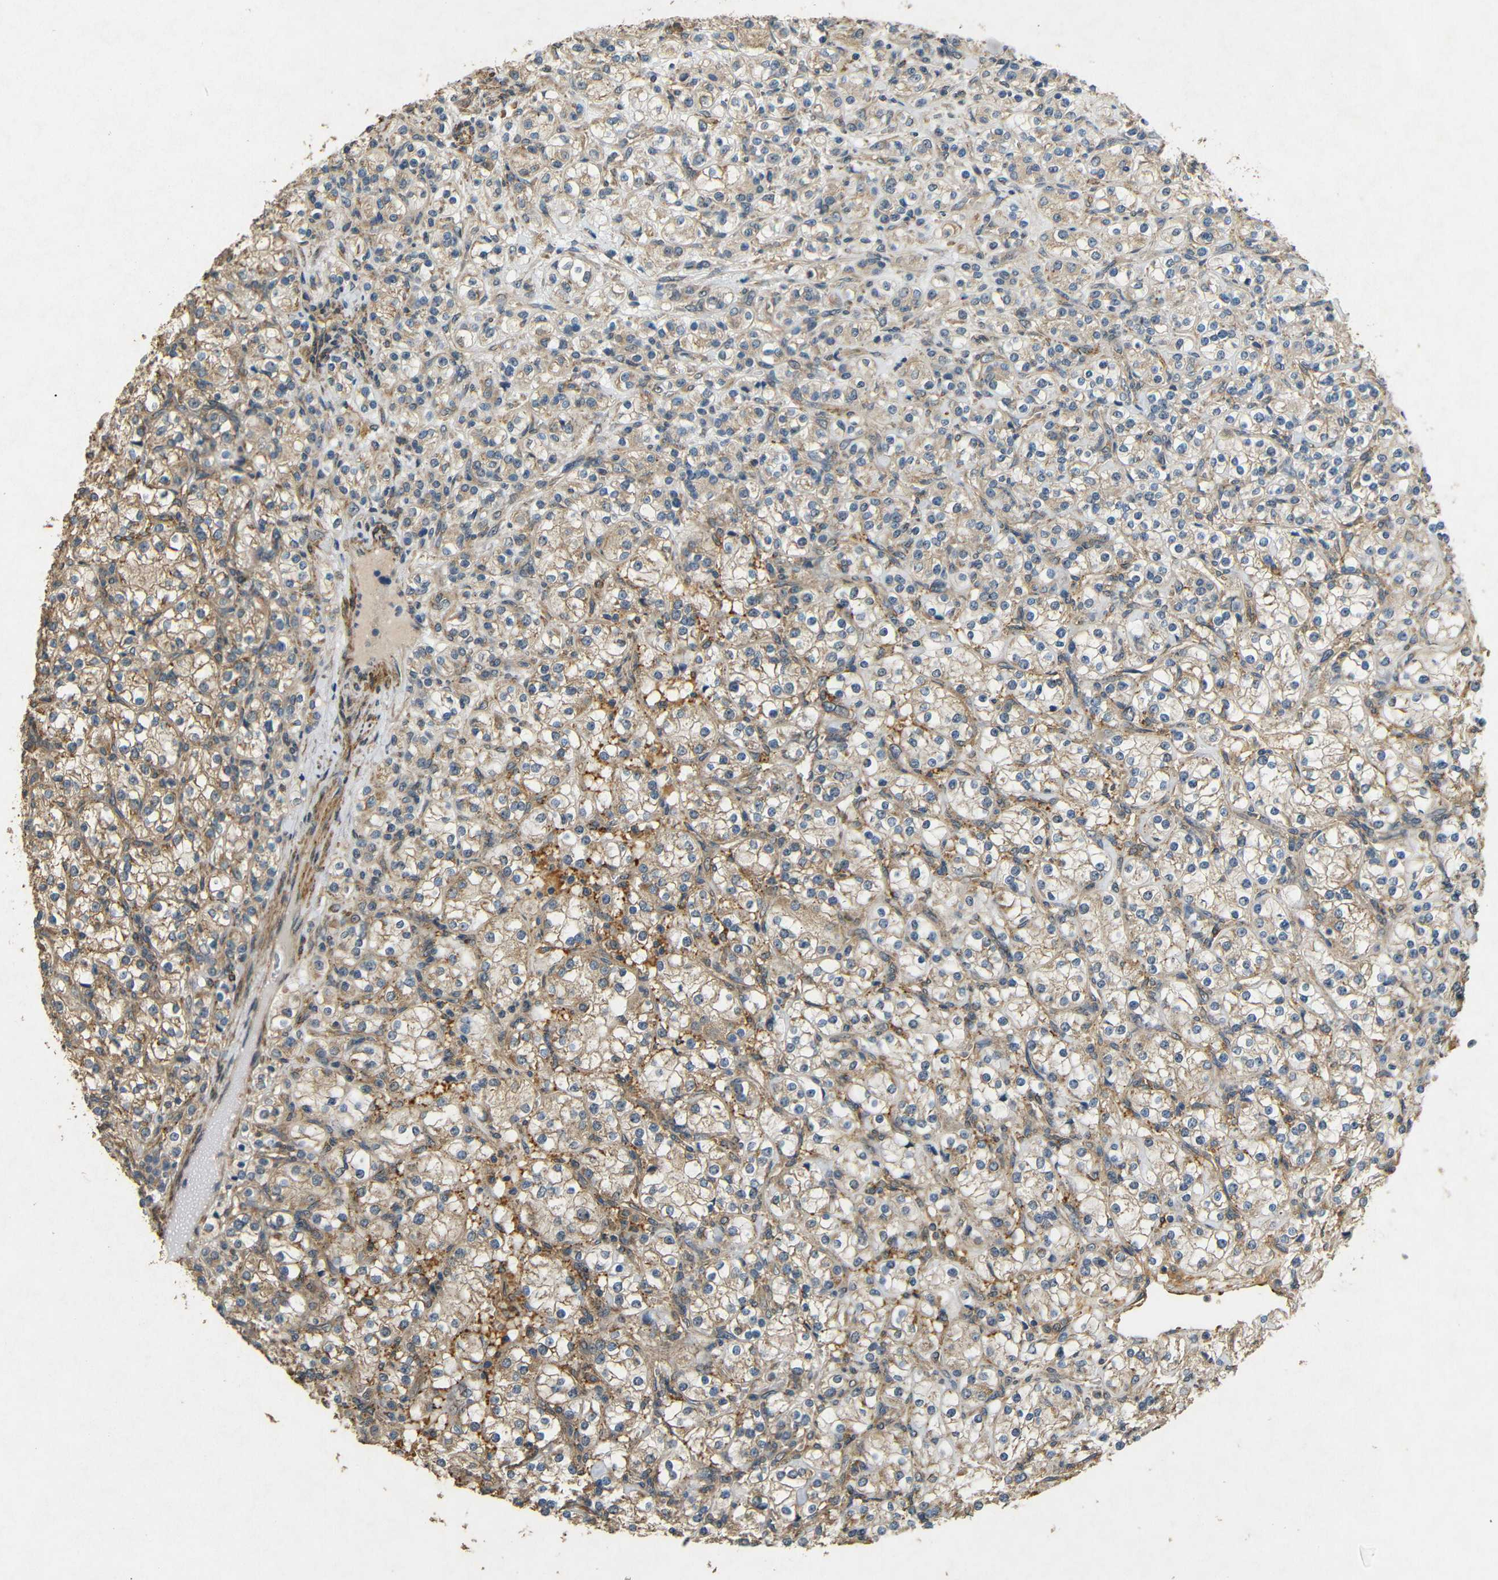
{"staining": {"intensity": "moderate", "quantity": ">75%", "location": "cytoplasmic/membranous"}, "tissue": "renal cancer", "cell_type": "Tumor cells", "image_type": "cancer", "snomed": [{"axis": "morphology", "description": "Adenocarcinoma, NOS"}, {"axis": "topography", "description": "Kidney"}], "caption": "Immunohistochemical staining of adenocarcinoma (renal) shows moderate cytoplasmic/membranous protein staining in about >75% of tumor cells.", "gene": "BNIP3", "patient": {"sex": "male", "age": 77}}